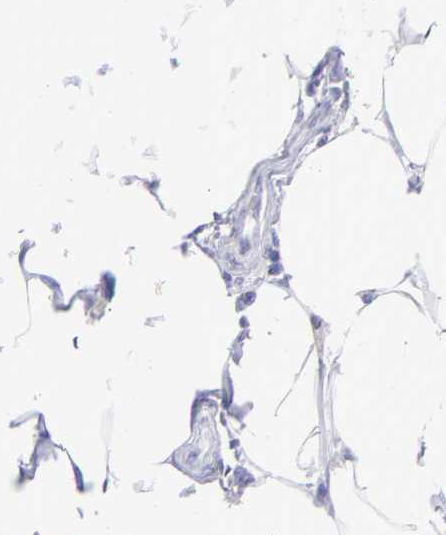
{"staining": {"intensity": "negative", "quantity": "none", "location": "none"}, "tissue": "colorectal cancer", "cell_type": "Tumor cells", "image_type": "cancer", "snomed": [{"axis": "morphology", "description": "Adenocarcinoma, NOS"}, {"axis": "topography", "description": "Colon"}], "caption": "An IHC image of colorectal cancer (adenocarcinoma) is shown. There is no staining in tumor cells of colorectal cancer (adenocarcinoma).", "gene": "SLC1A3", "patient": {"sex": "female", "age": 86}}